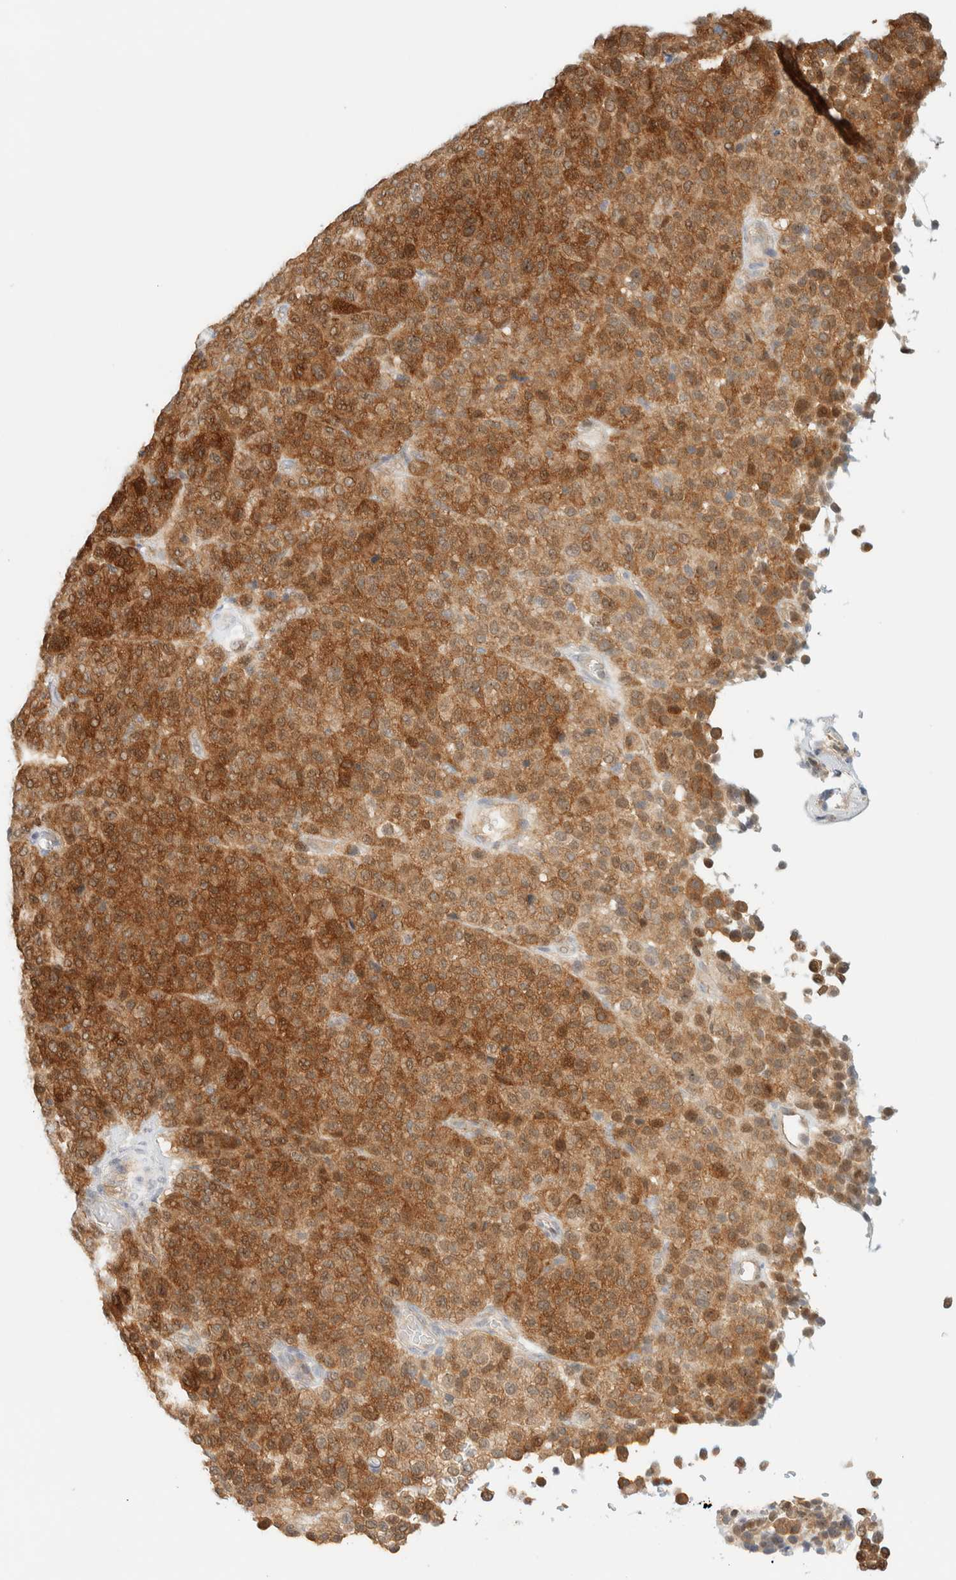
{"staining": {"intensity": "moderate", "quantity": ">75%", "location": "cytoplasmic/membranous"}, "tissue": "melanoma", "cell_type": "Tumor cells", "image_type": "cancer", "snomed": [{"axis": "morphology", "description": "Malignant melanoma, Metastatic site"}, {"axis": "topography", "description": "Pancreas"}], "caption": "Protein staining demonstrates moderate cytoplasmic/membranous staining in approximately >75% of tumor cells in melanoma. (DAB IHC, brown staining for protein, blue staining for nuclei).", "gene": "PCYT2", "patient": {"sex": "female", "age": 30}}